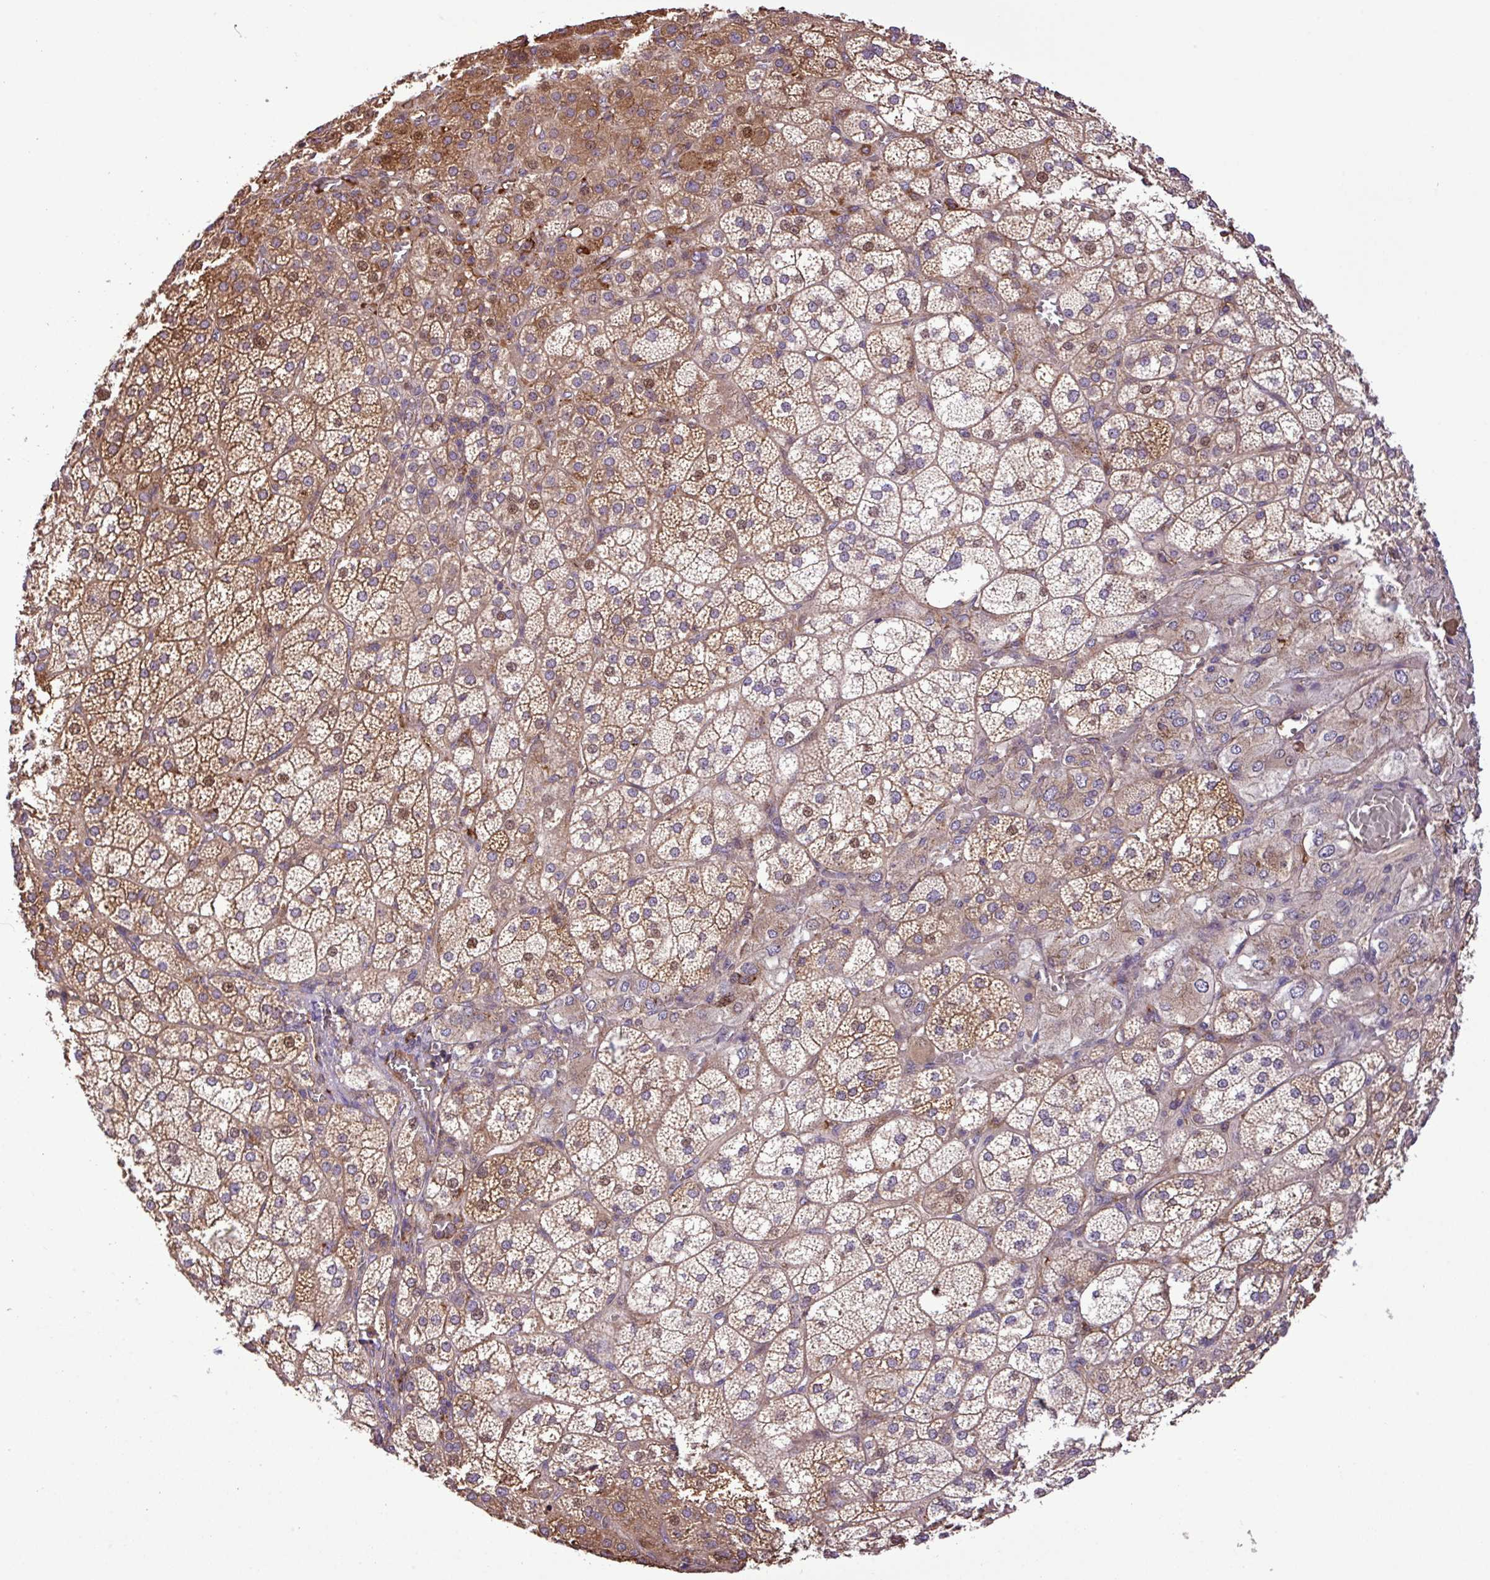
{"staining": {"intensity": "moderate", "quantity": "25%-75%", "location": "cytoplasmic/membranous,nuclear"}, "tissue": "adrenal gland", "cell_type": "Glandular cells", "image_type": "normal", "snomed": [{"axis": "morphology", "description": "Normal tissue, NOS"}, {"axis": "topography", "description": "Adrenal gland"}], "caption": "IHC image of normal human adrenal gland stained for a protein (brown), which demonstrates medium levels of moderate cytoplasmic/membranous,nuclear staining in about 25%-75% of glandular cells.", "gene": "ZNF266", "patient": {"sex": "female", "age": 60}}